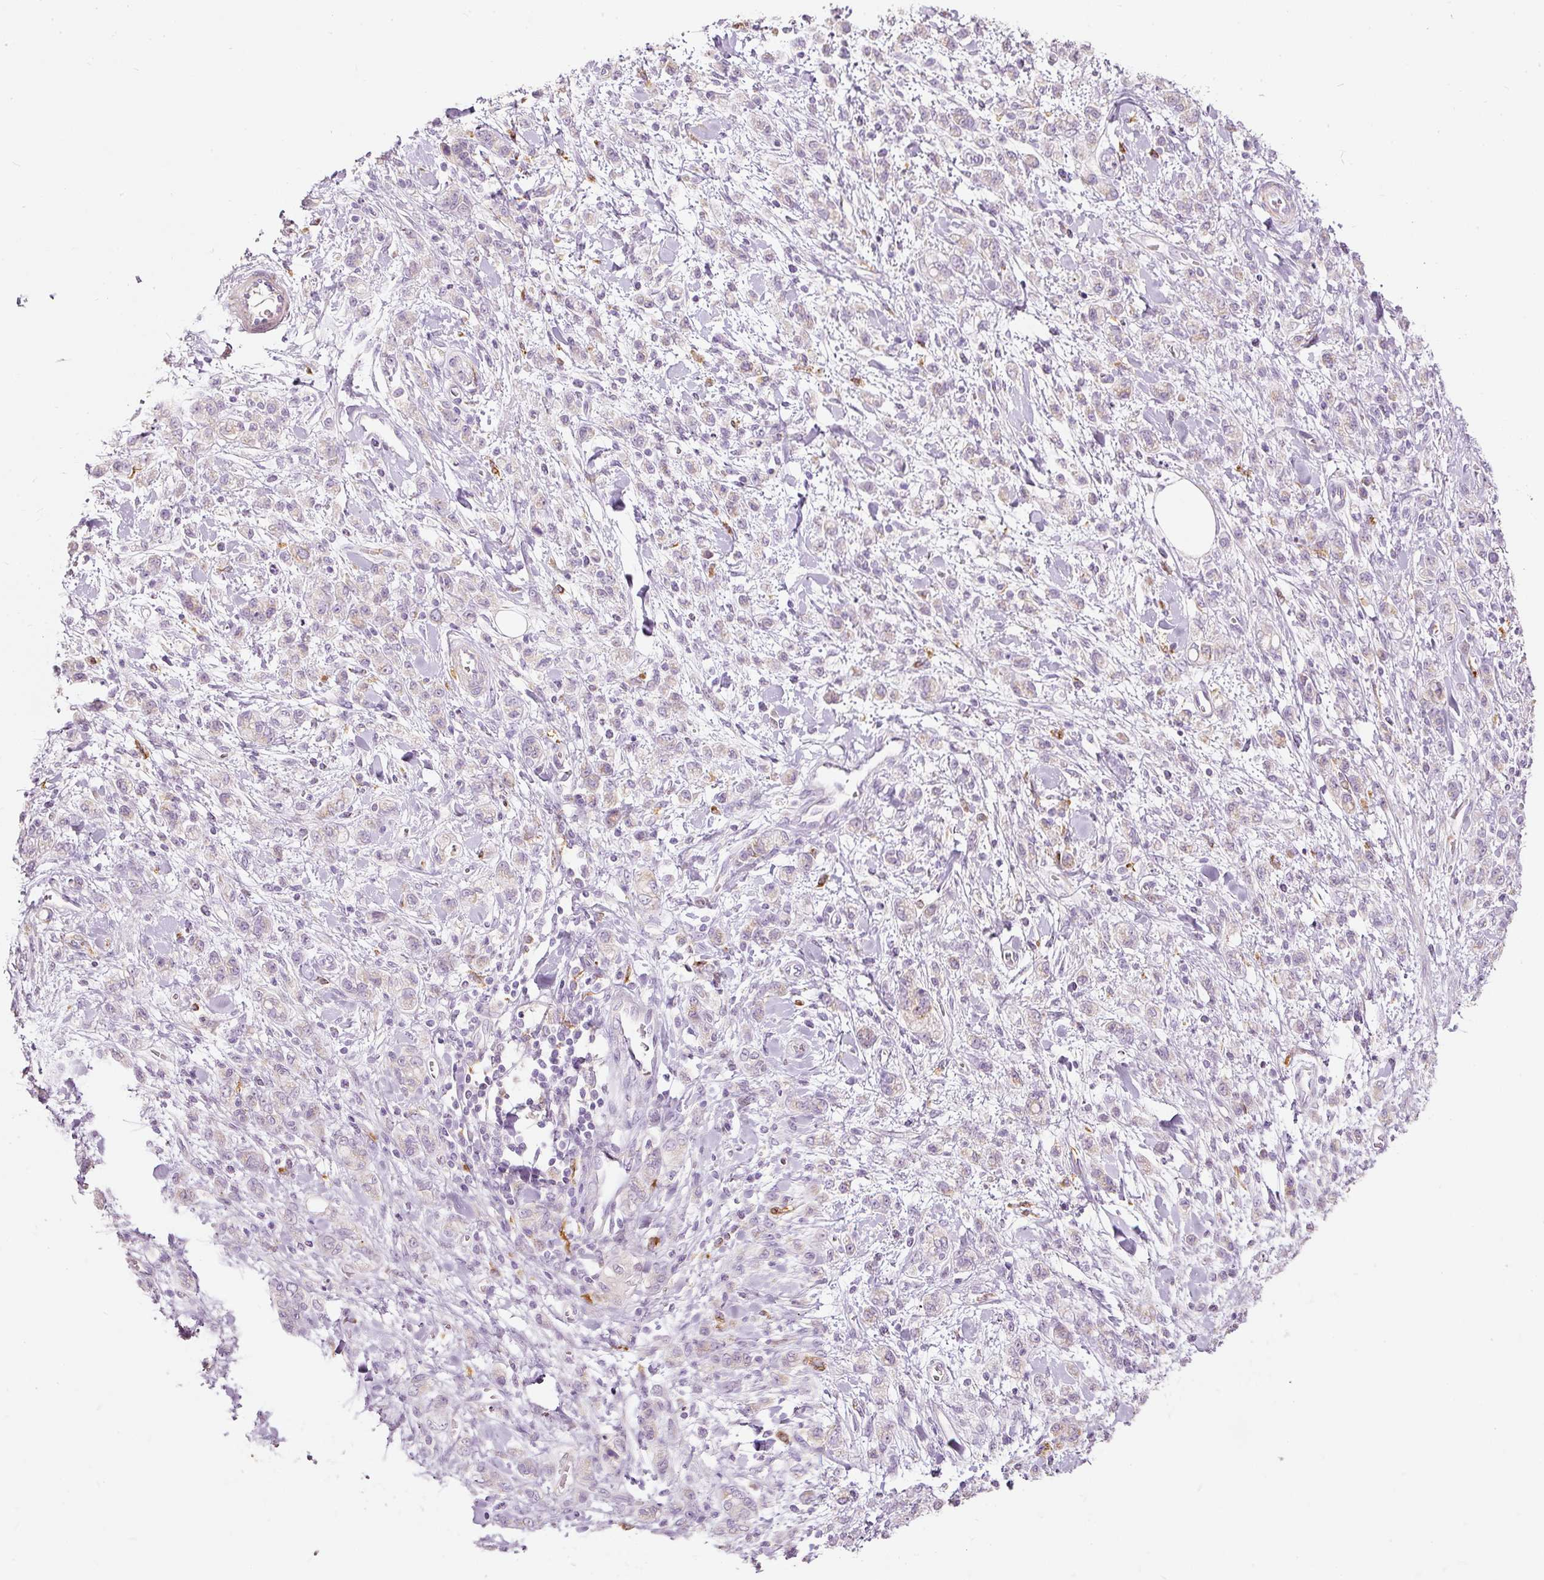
{"staining": {"intensity": "negative", "quantity": "none", "location": "none"}, "tissue": "stomach cancer", "cell_type": "Tumor cells", "image_type": "cancer", "snomed": [{"axis": "morphology", "description": "Adenocarcinoma, NOS"}, {"axis": "topography", "description": "Stomach"}], "caption": "This is an IHC histopathology image of human stomach adenocarcinoma. There is no staining in tumor cells.", "gene": "MTHFD2", "patient": {"sex": "male", "age": 77}}